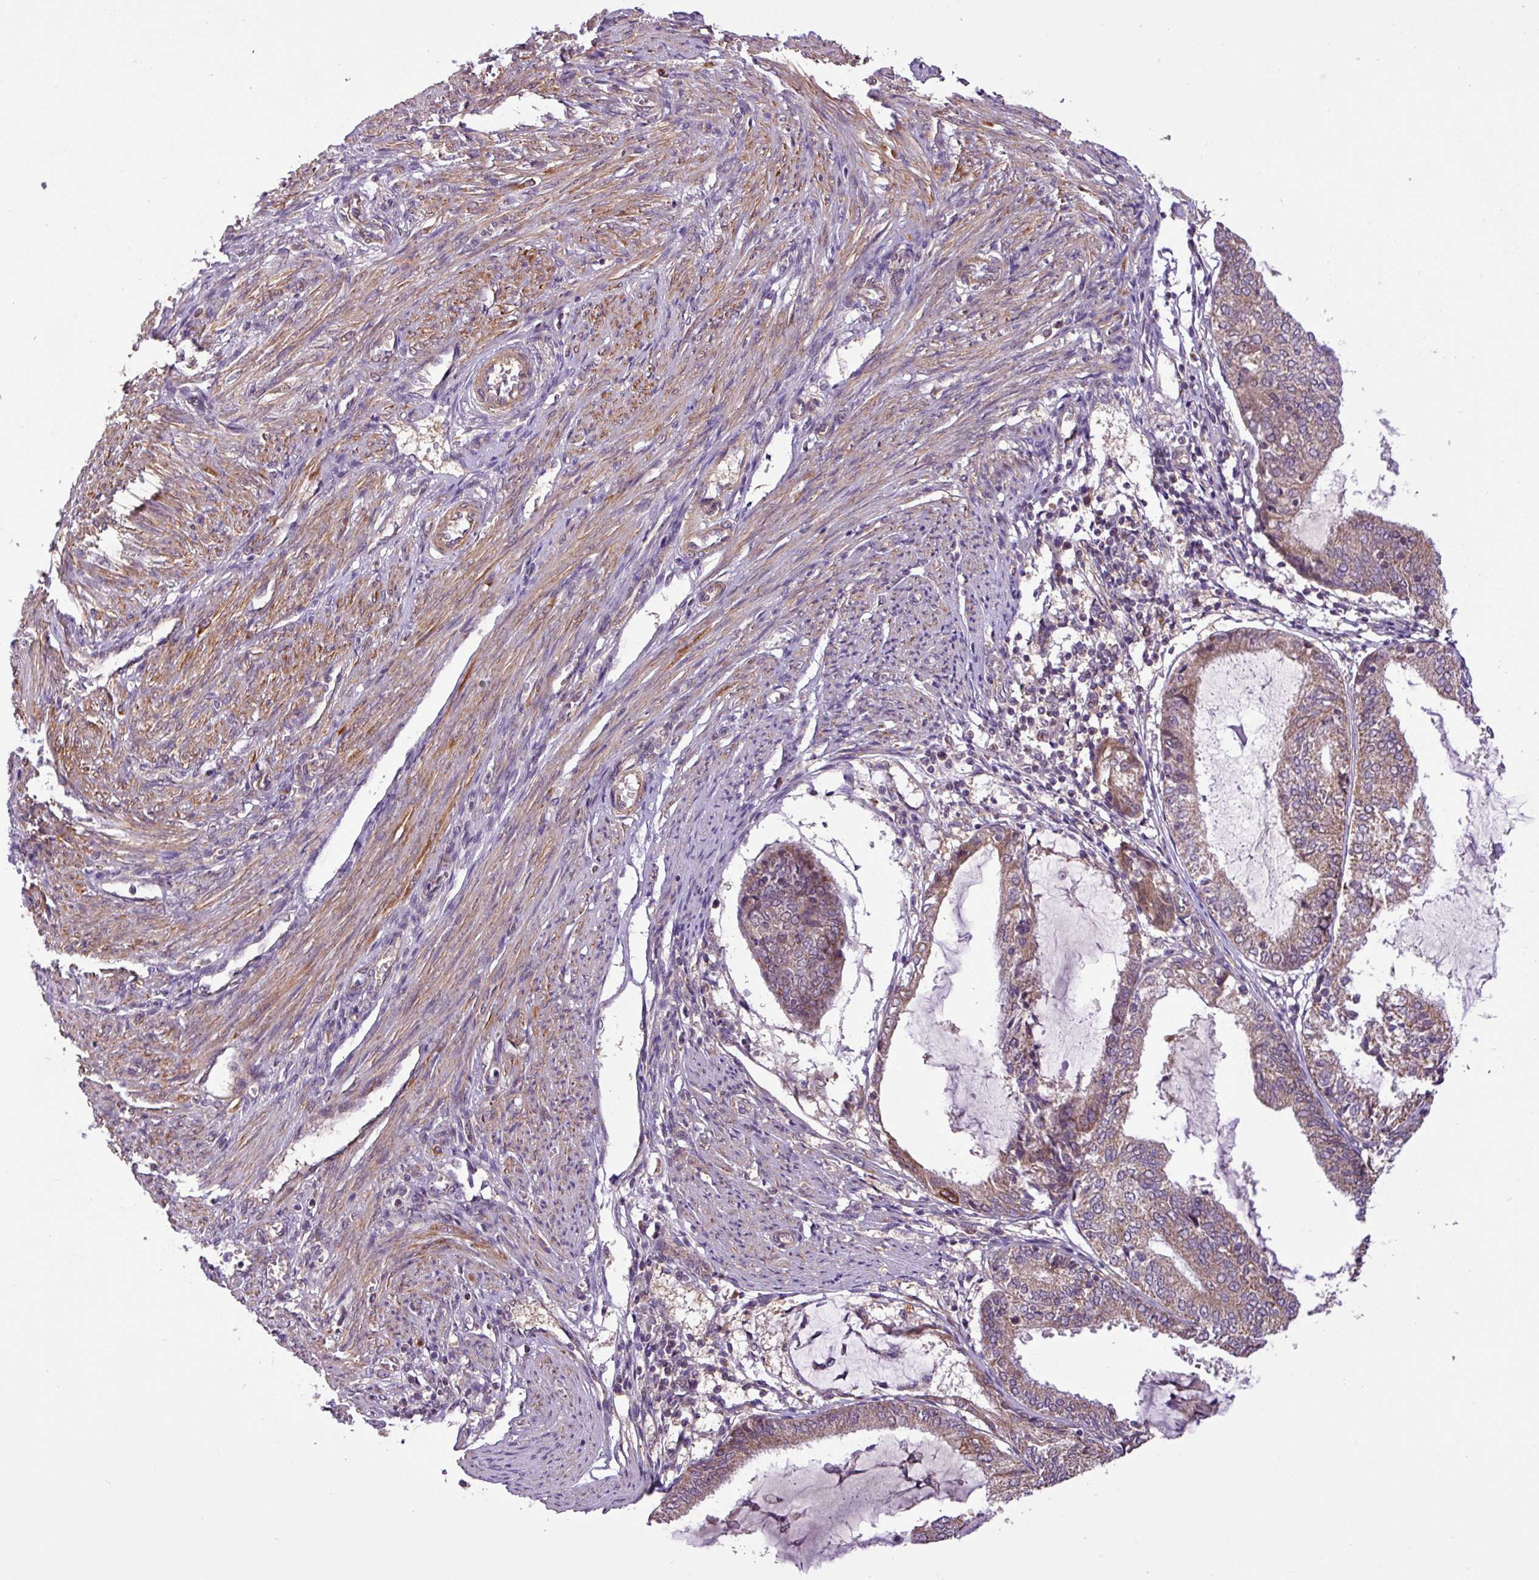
{"staining": {"intensity": "weak", "quantity": ">75%", "location": "cytoplasmic/membranous"}, "tissue": "endometrial cancer", "cell_type": "Tumor cells", "image_type": "cancer", "snomed": [{"axis": "morphology", "description": "Adenocarcinoma, NOS"}, {"axis": "topography", "description": "Endometrium"}], "caption": "The photomicrograph shows staining of adenocarcinoma (endometrial), revealing weak cytoplasmic/membranous protein staining (brown color) within tumor cells.", "gene": "TIMM10B", "patient": {"sex": "female", "age": 81}}